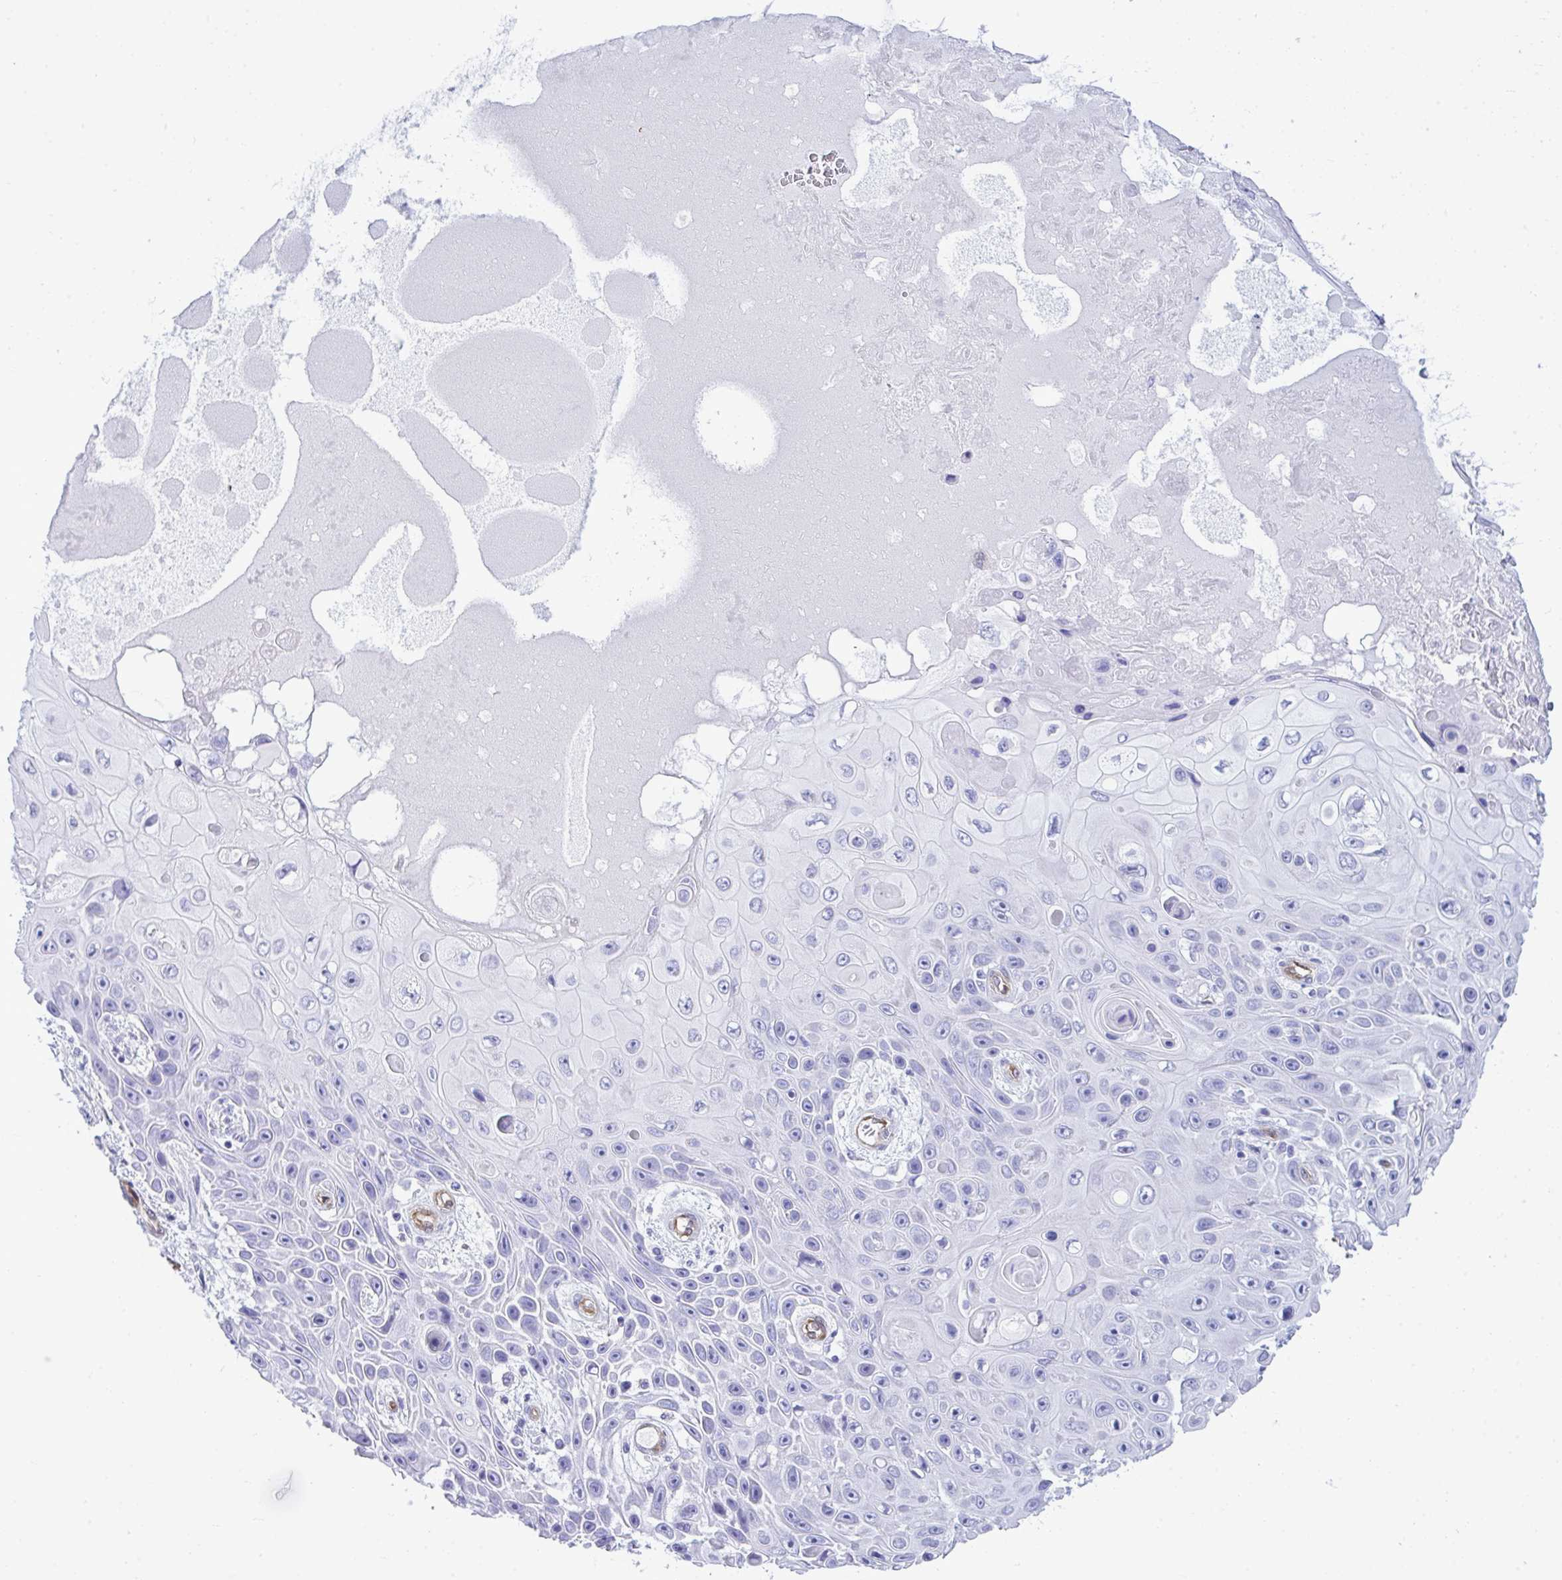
{"staining": {"intensity": "negative", "quantity": "none", "location": "none"}, "tissue": "skin cancer", "cell_type": "Tumor cells", "image_type": "cancer", "snomed": [{"axis": "morphology", "description": "Squamous cell carcinoma, NOS"}, {"axis": "topography", "description": "Skin"}], "caption": "Skin cancer stained for a protein using immunohistochemistry (IHC) exhibits no expression tumor cells.", "gene": "LIMS2", "patient": {"sex": "male", "age": 82}}